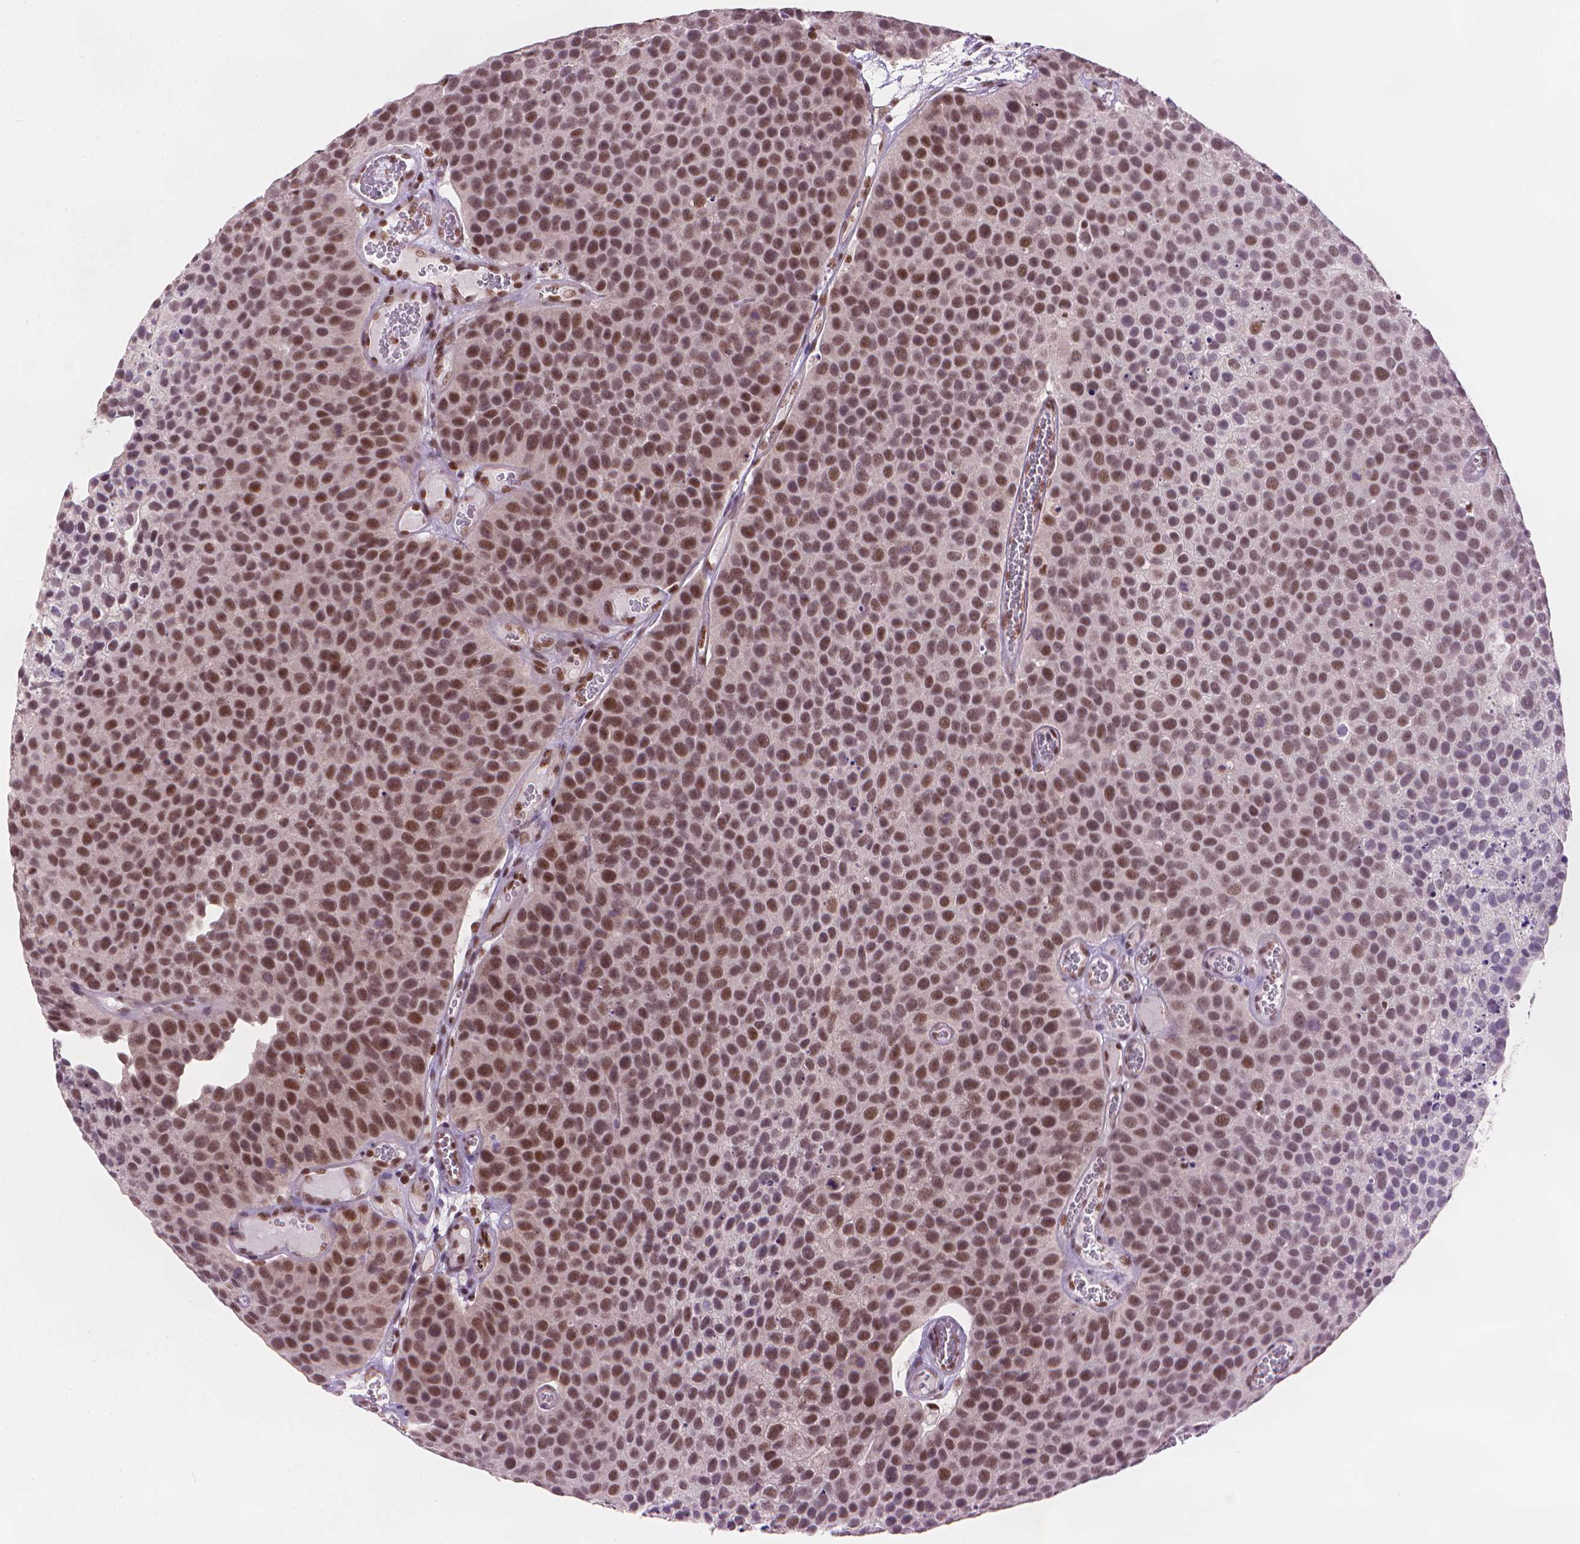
{"staining": {"intensity": "moderate", "quantity": ">75%", "location": "nuclear"}, "tissue": "urothelial cancer", "cell_type": "Tumor cells", "image_type": "cancer", "snomed": [{"axis": "morphology", "description": "Urothelial carcinoma, Low grade"}, {"axis": "topography", "description": "Urinary bladder"}], "caption": "This histopathology image demonstrates urothelial carcinoma (low-grade) stained with immunohistochemistry (IHC) to label a protein in brown. The nuclear of tumor cells show moderate positivity for the protein. Nuclei are counter-stained blue.", "gene": "UBN1", "patient": {"sex": "female", "age": 69}}